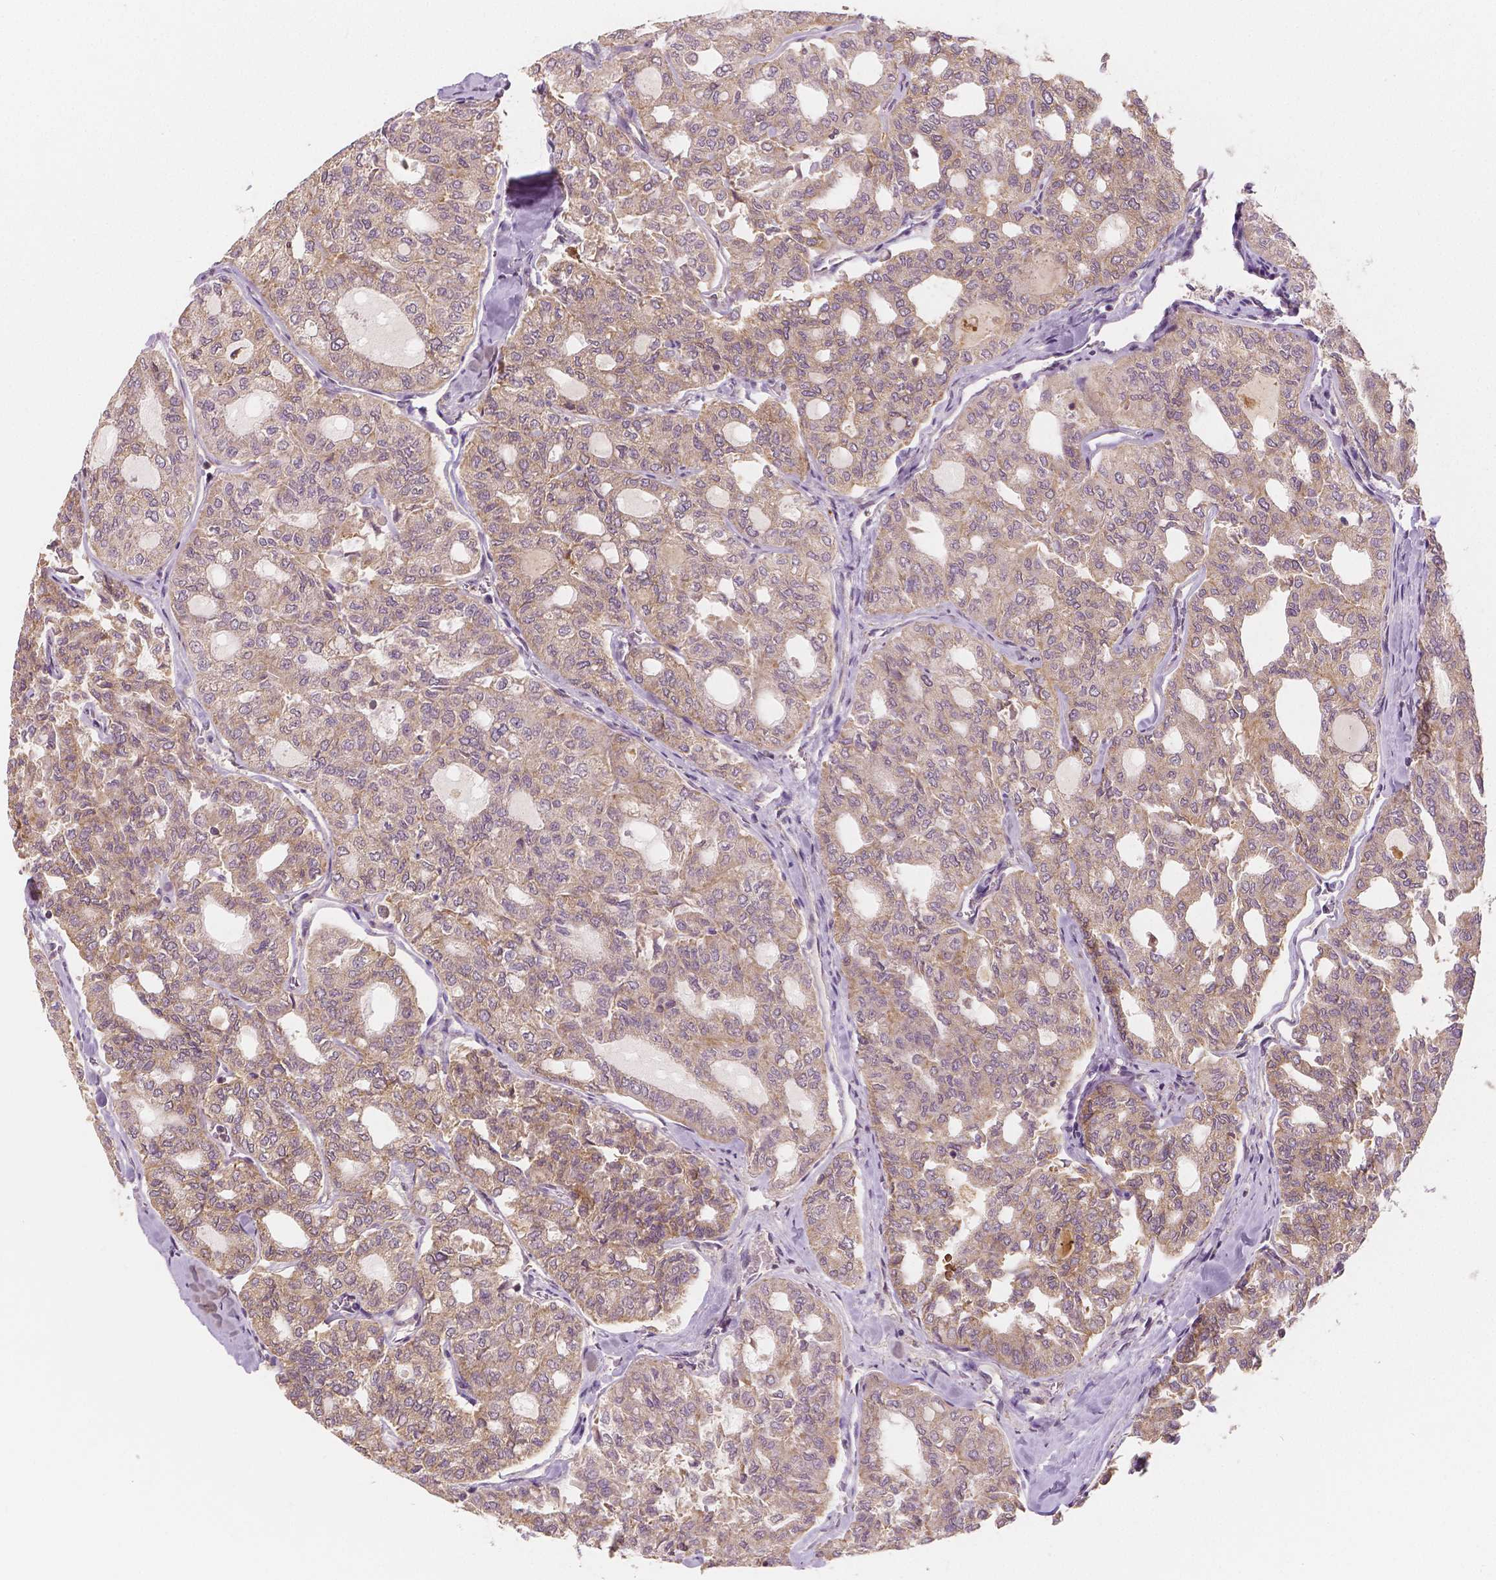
{"staining": {"intensity": "weak", "quantity": ">75%", "location": "cytoplasmic/membranous"}, "tissue": "thyroid cancer", "cell_type": "Tumor cells", "image_type": "cancer", "snomed": [{"axis": "morphology", "description": "Follicular adenoma carcinoma, NOS"}, {"axis": "topography", "description": "Thyroid gland"}], "caption": "A histopathology image of thyroid follicular adenoma carcinoma stained for a protein shows weak cytoplasmic/membranous brown staining in tumor cells. (DAB = brown stain, brightfield microscopy at high magnification).", "gene": "SNX12", "patient": {"sex": "male", "age": 75}}